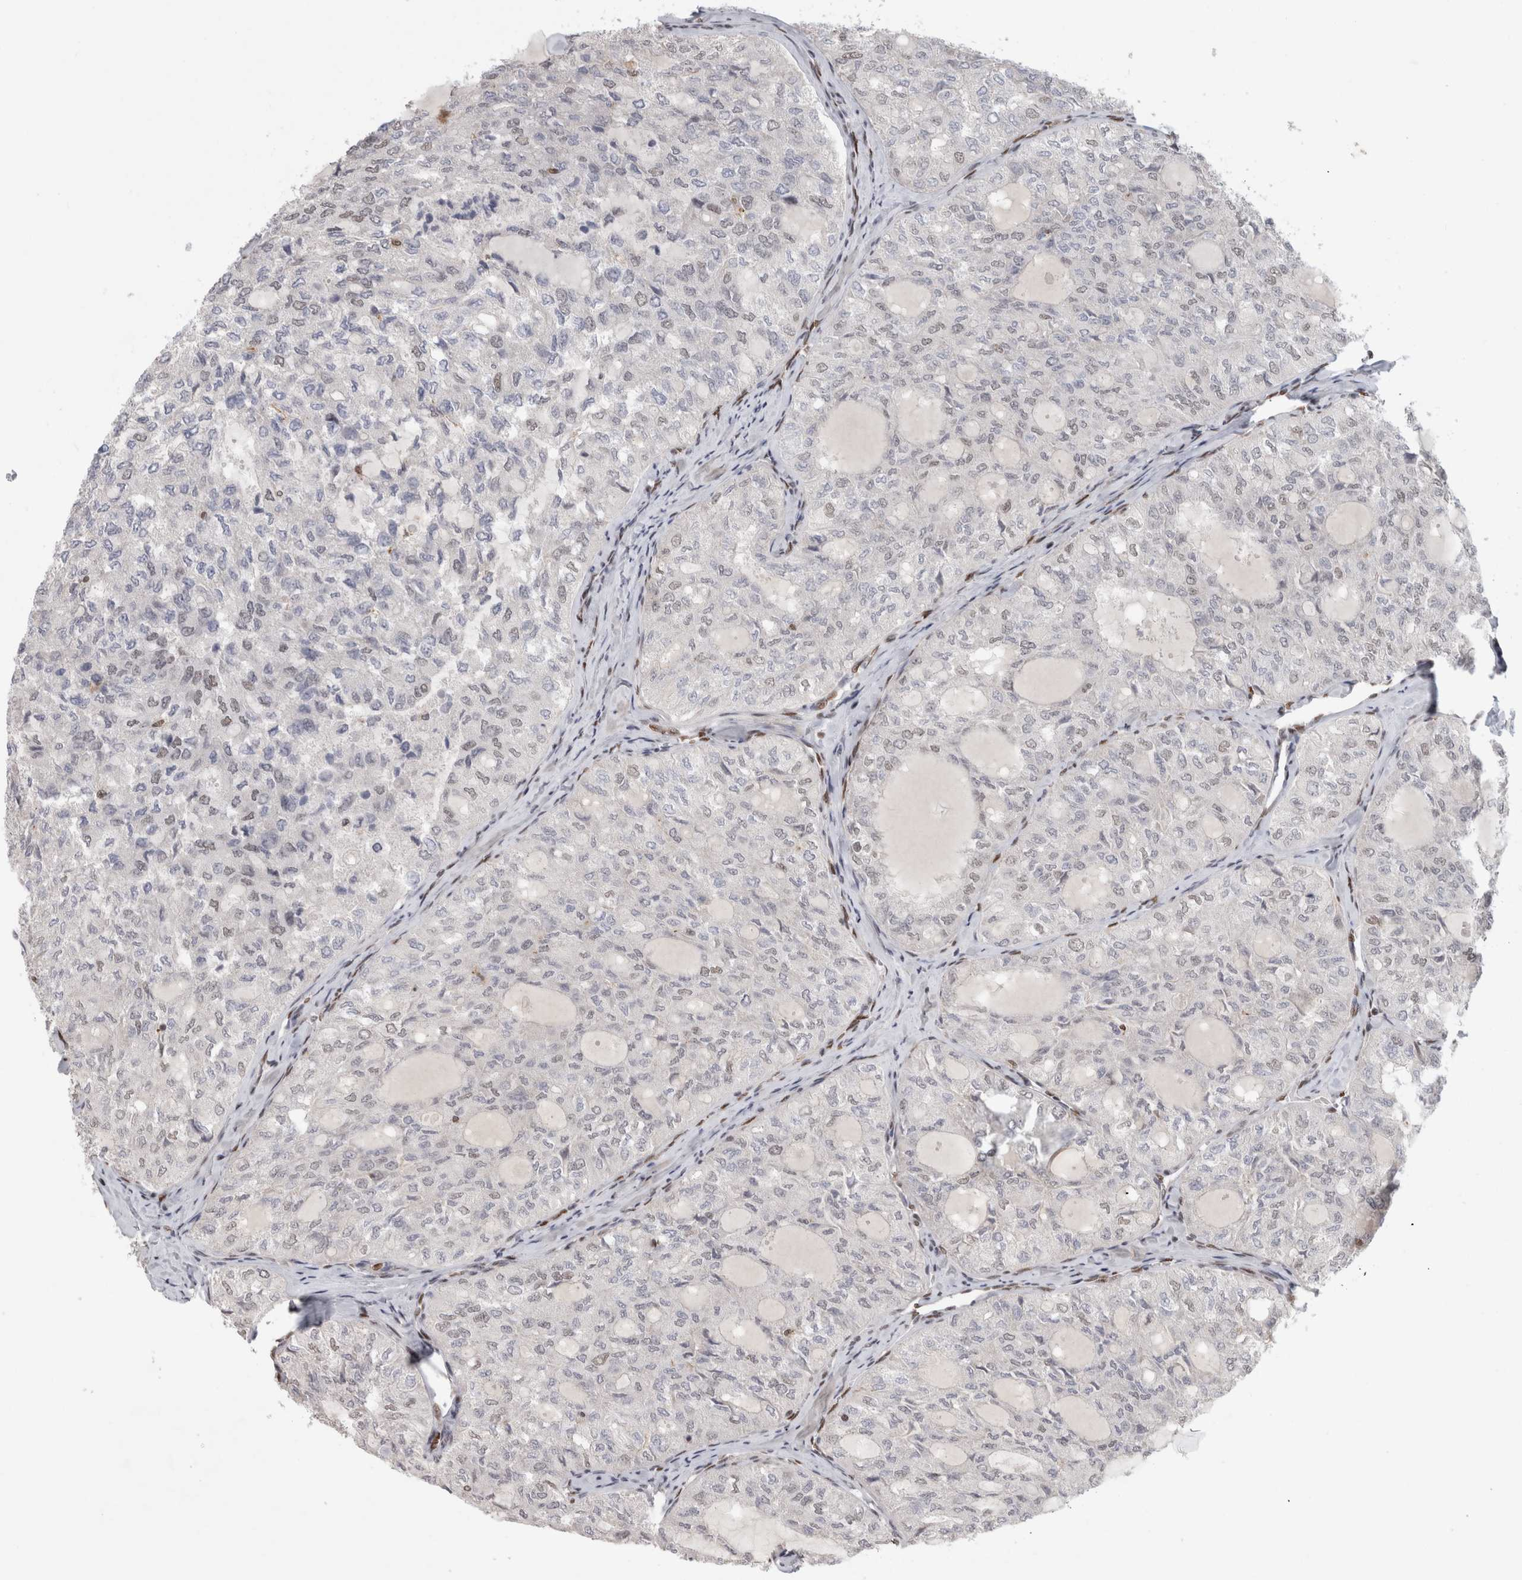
{"staining": {"intensity": "negative", "quantity": "none", "location": "none"}, "tissue": "thyroid cancer", "cell_type": "Tumor cells", "image_type": "cancer", "snomed": [{"axis": "morphology", "description": "Follicular adenoma carcinoma, NOS"}, {"axis": "topography", "description": "Thyroid gland"}], "caption": "Immunohistochemistry (IHC) image of neoplastic tissue: thyroid follicular adenoma carcinoma stained with DAB (3,3'-diaminobenzidine) demonstrates no significant protein expression in tumor cells.", "gene": "SRARP", "patient": {"sex": "male", "age": 75}}